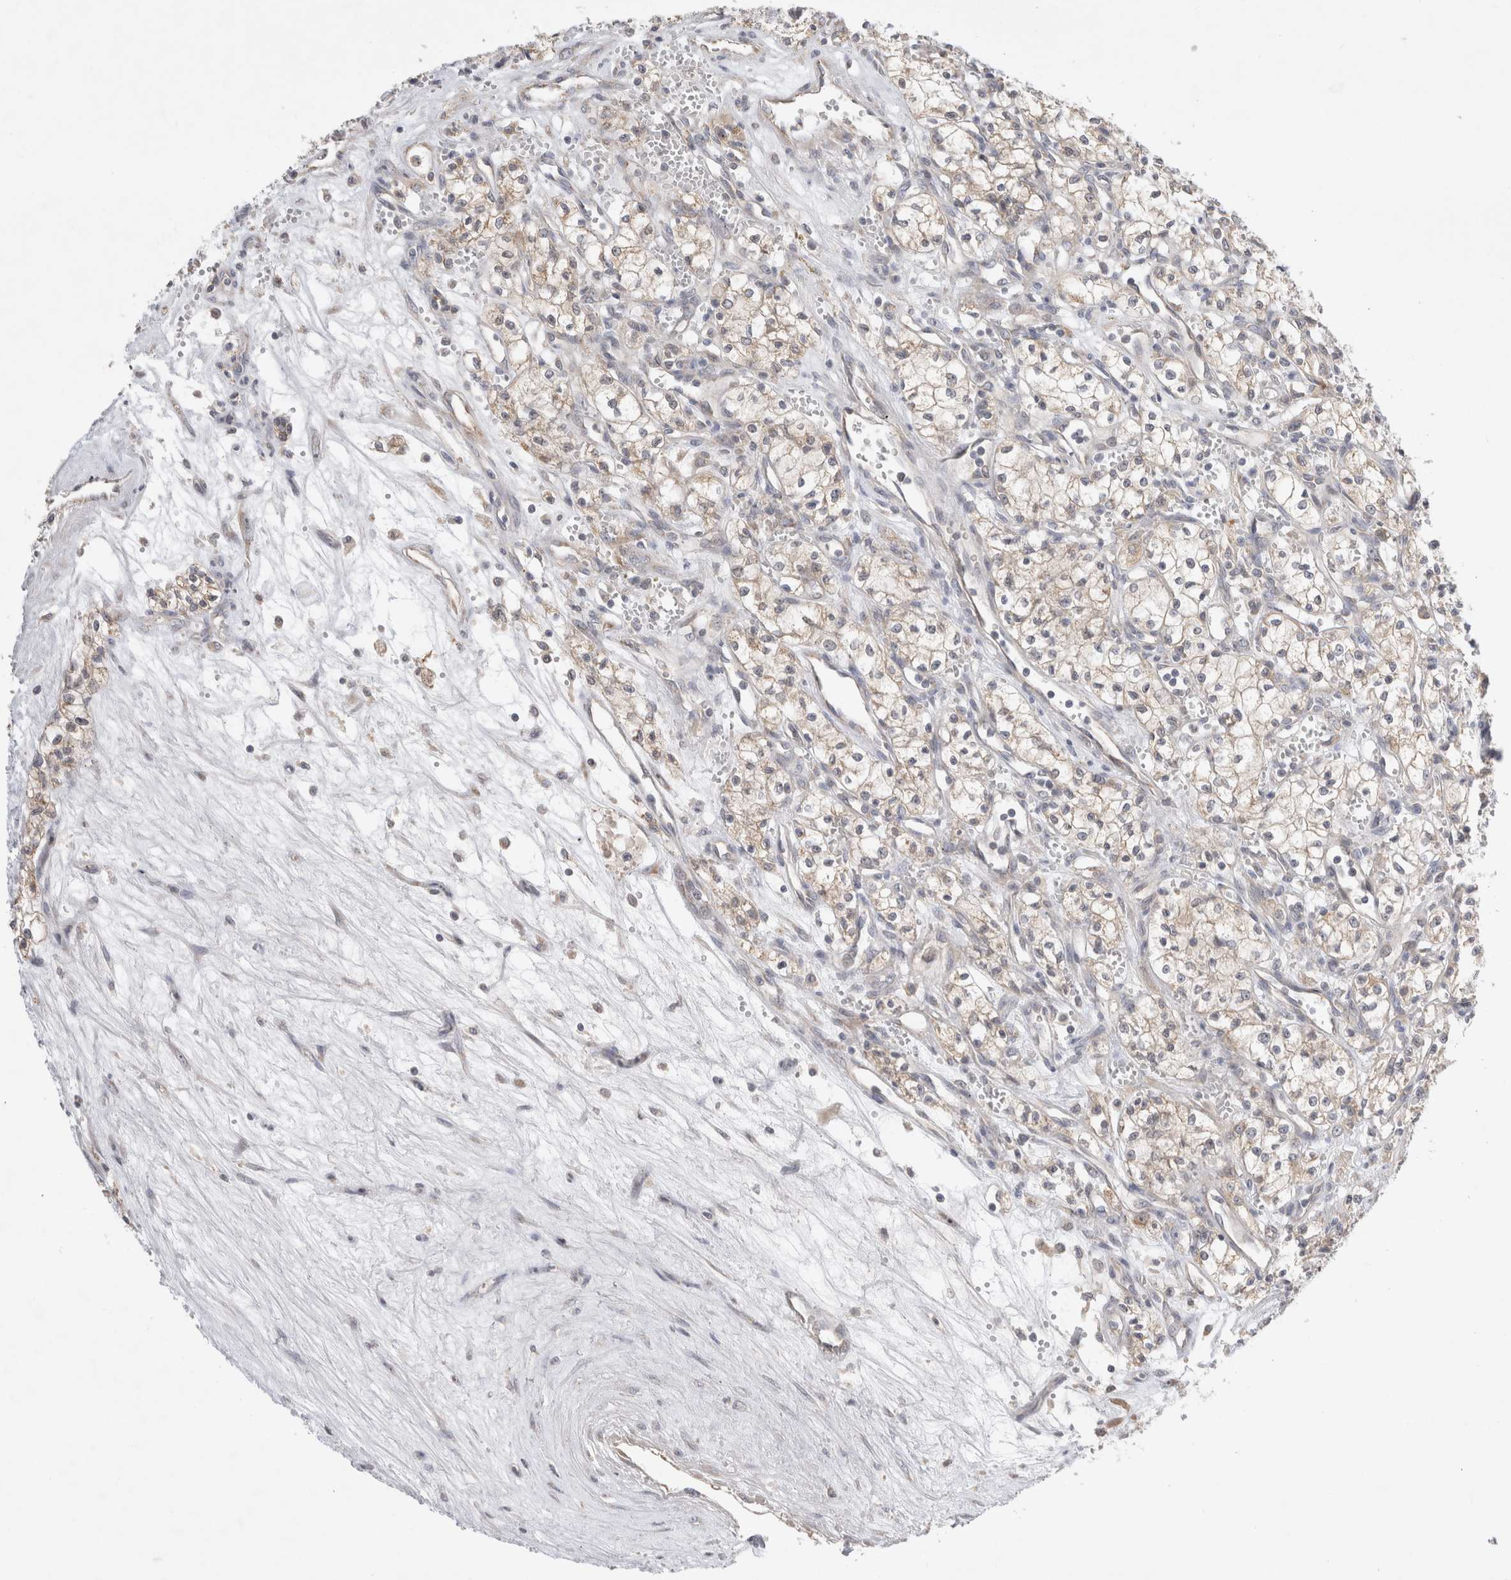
{"staining": {"intensity": "weak", "quantity": "<25%", "location": "cytoplasmic/membranous"}, "tissue": "renal cancer", "cell_type": "Tumor cells", "image_type": "cancer", "snomed": [{"axis": "morphology", "description": "Adenocarcinoma, NOS"}, {"axis": "topography", "description": "Kidney"}], "caption": "An image of human renal cancer (adenocarcinoma) is negative for staining in tumor cells.", "gene": "NEDD4L", "patient": {"sex": "male", "age": 59}}